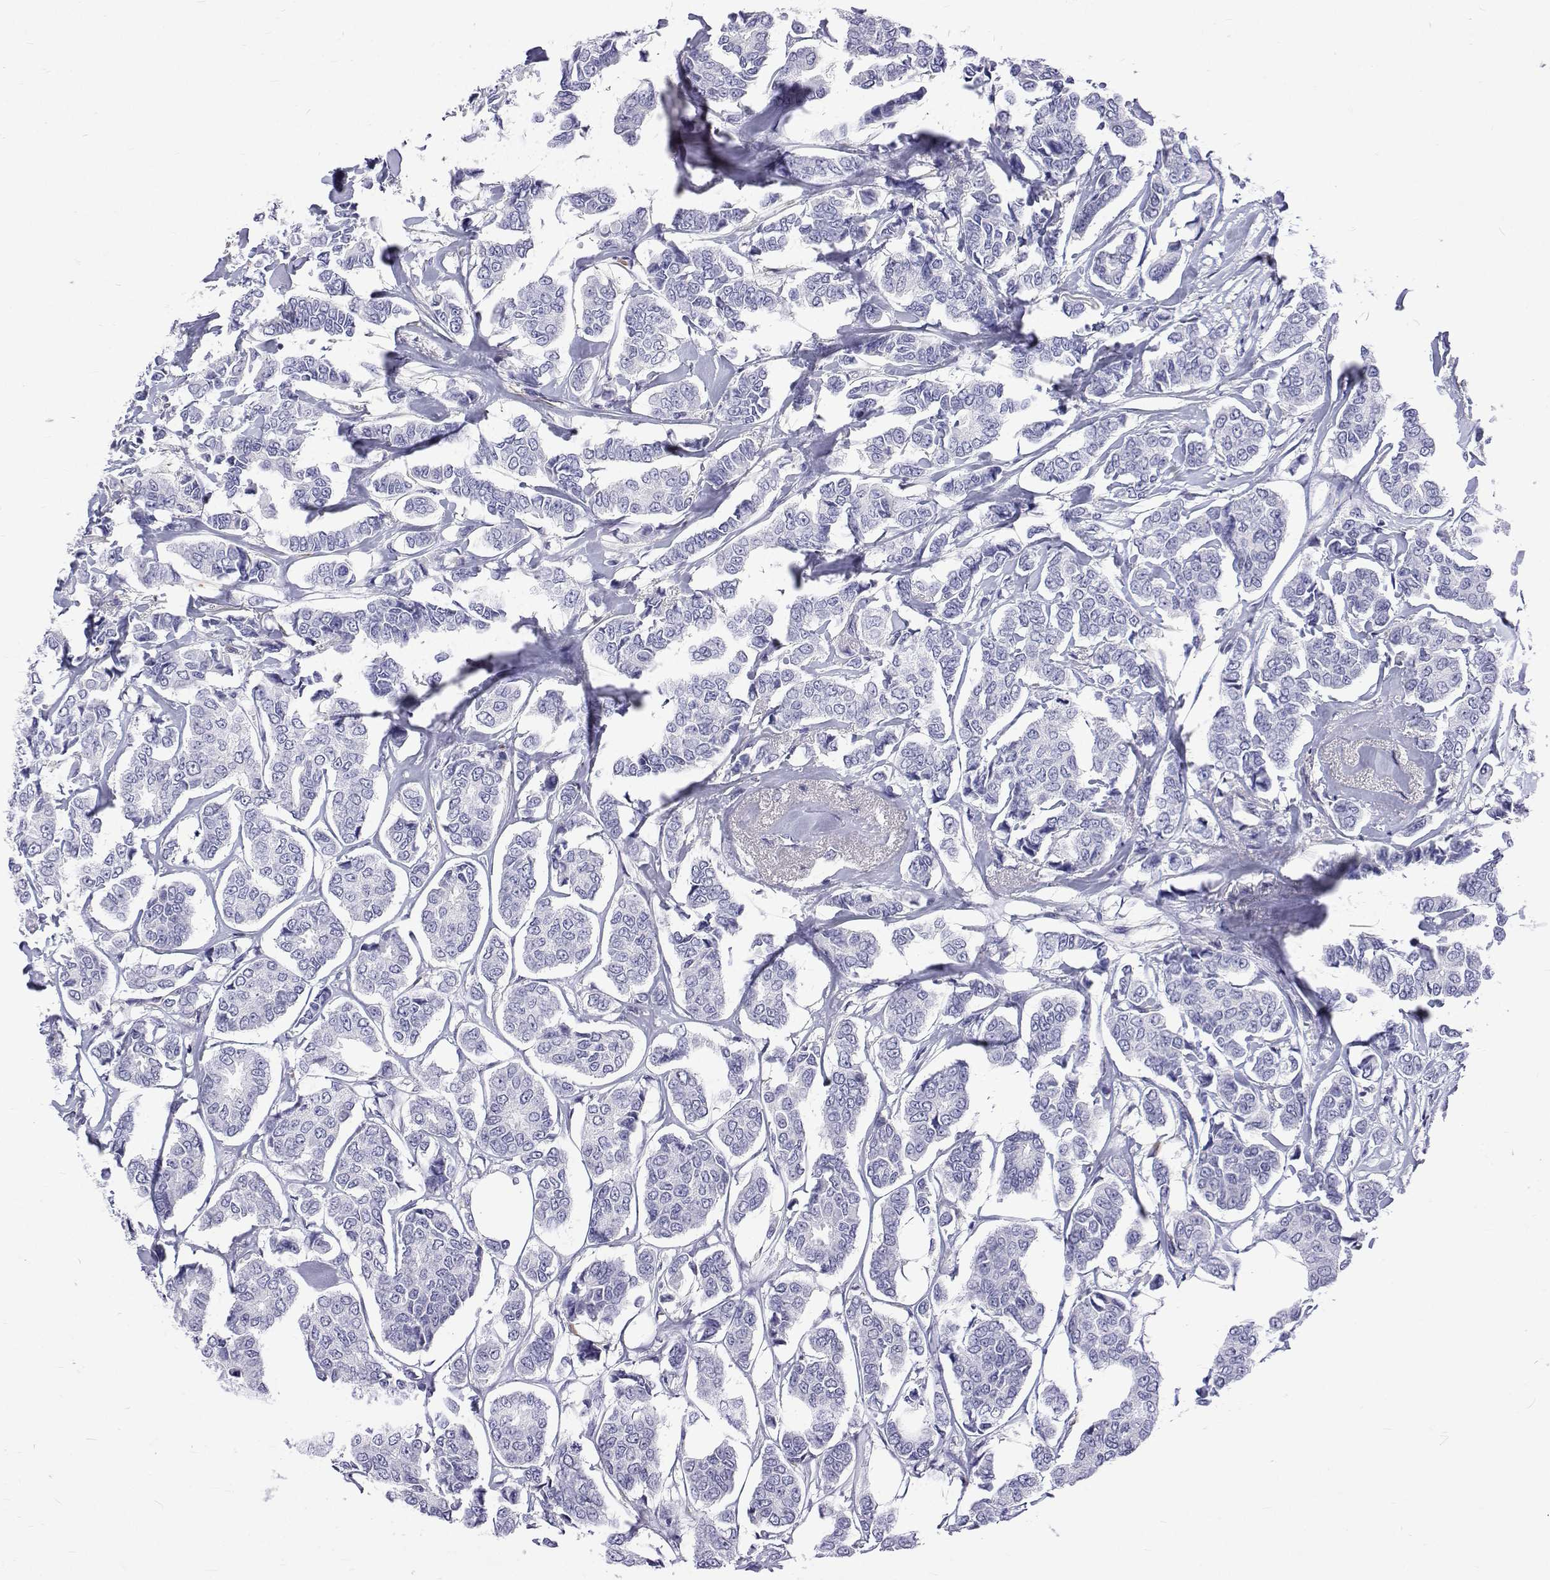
{"staining": {"intensity": "negative", "quantity": "none", "location": "none"}, "tissue": "breast cancer", "cell_type": "Tumor cells", "image_type": "cancer", "snomed": [{"axis": "morphology", "description": "Duct carcinoma"}, {"axis": "topography", "description": "Breast"}], "caption": "A histopathology image of breast infiltrating ductal carcinoma stained for a protein demonstrates no brown staining in tumor cells.", "gene": "OPRPN", "patient": {"sex": "female", "age": 94}}